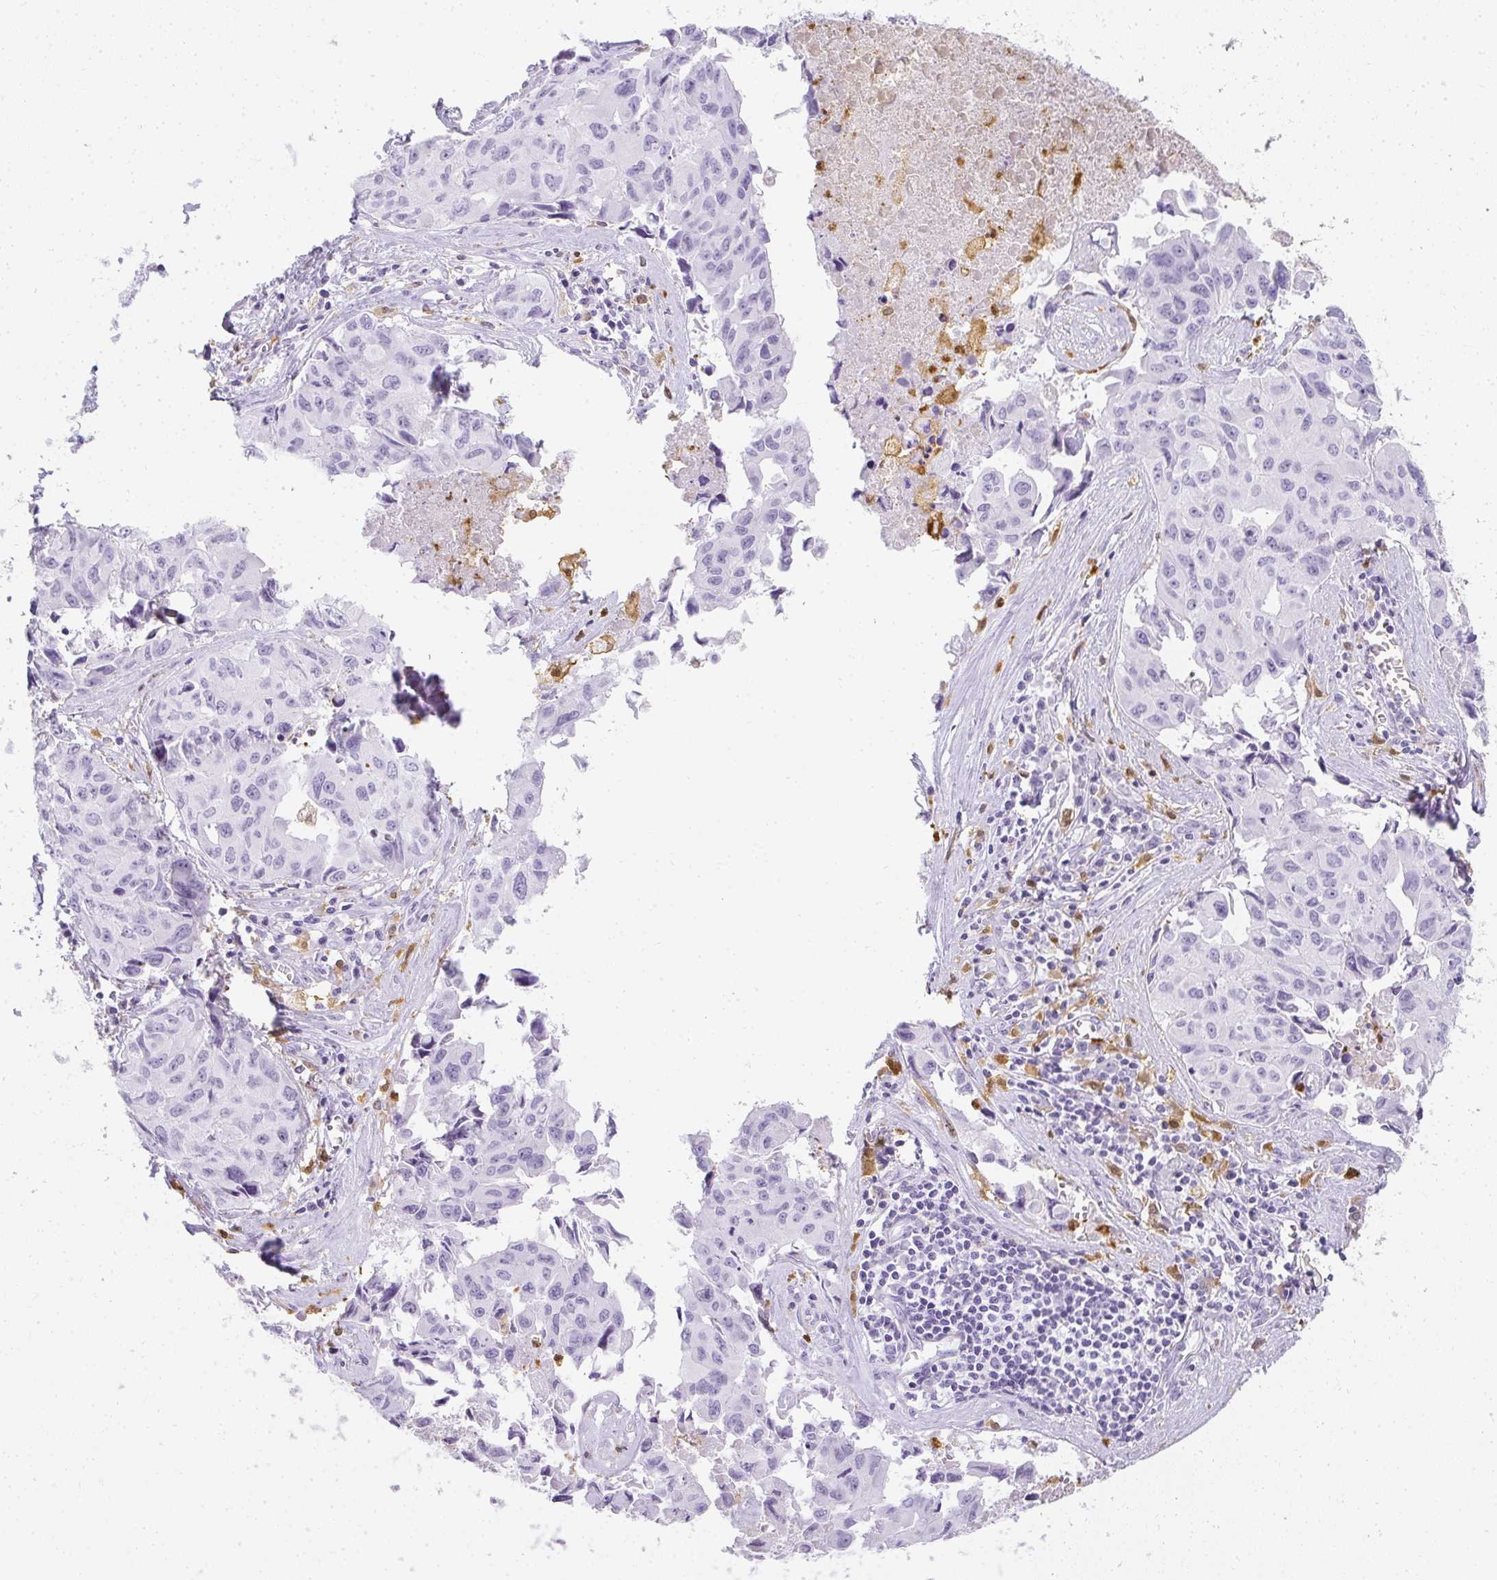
{"staining": {"intensity": "negative", "quantity": "none", "location": "none"}, "tissue": "lung cancer", "cell_type": "Tumor cells", "image_type": "cancer", "snomed": [{"axis": "morphology", "description": "Adenocarcinoma, NOS"}, {"axis": "topography", "description": "Lymph node"}, {"axis": "topography", "description": "Lung"}], "caption": "The histopathology image exhibits no significant staining in tumor cells of lung cancer (adenocarcinoma). The staining was performed using DAB to visualize the protein expression in brown, while the nuclei were stained in blue with hematoxylin (Magnification: 20x).", "gene": "HK3", "patient": {"sex": "male", "age": 64}}